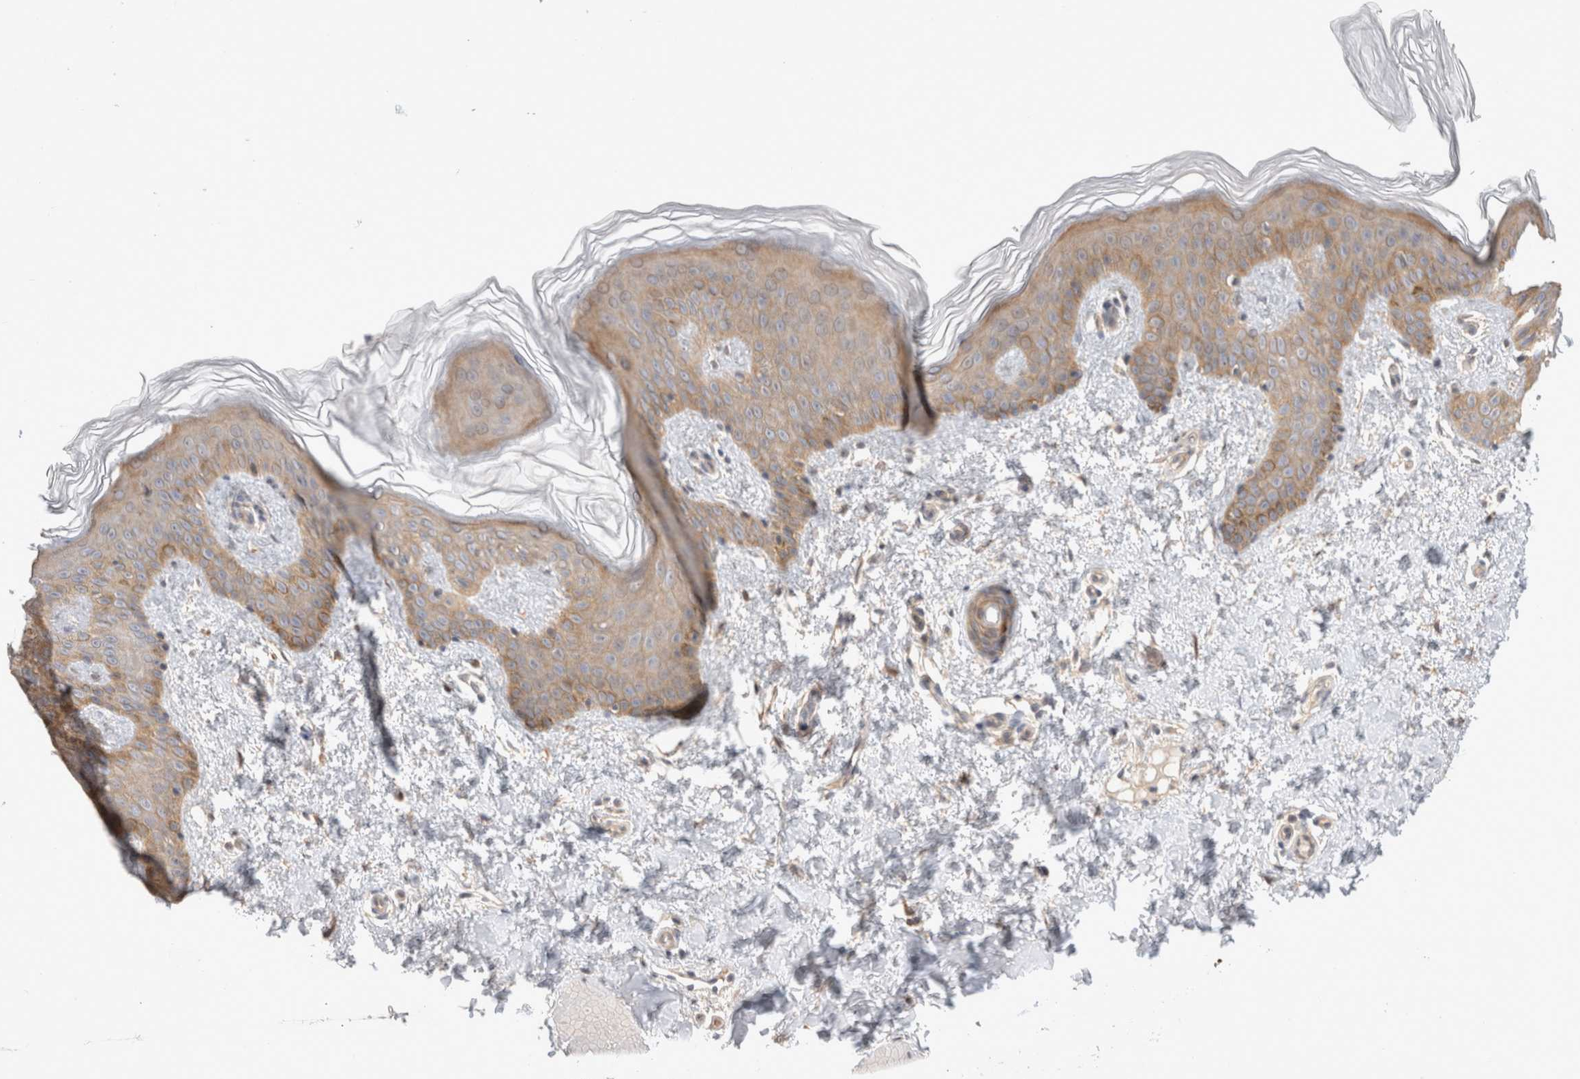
{"staining": {"intensity": "moderate", "quantity": ">75%", "location": "cytoplasmic/membranous,nuclear"}, "tissue": "skin", "cell_type": "Fibroblasts", "image_type": "normal", "snomed": [{"axis": "morphology", "description": "Normal tissue, NOS"}, {"axis": "morphology", "description": "Neoplasm, benign, NOS"}, {"axis": "topography", "description": "Skin"}, {"axis": "topography", "description": "Soft tissue"}], "caption": "Skin was stained to show a protein in brown. There is medium levels of moderate cytoplasmic/membranous,nuclear expression in about >75% of fibroblasts. Using DAB (3,3'-diaminobenzidine) (brown) and hematoxylin (blue) stains, captured at high magnification using brightfield microscopy.", "gene": "TCF4", "patient": {"sex": "male", "age": 26}}